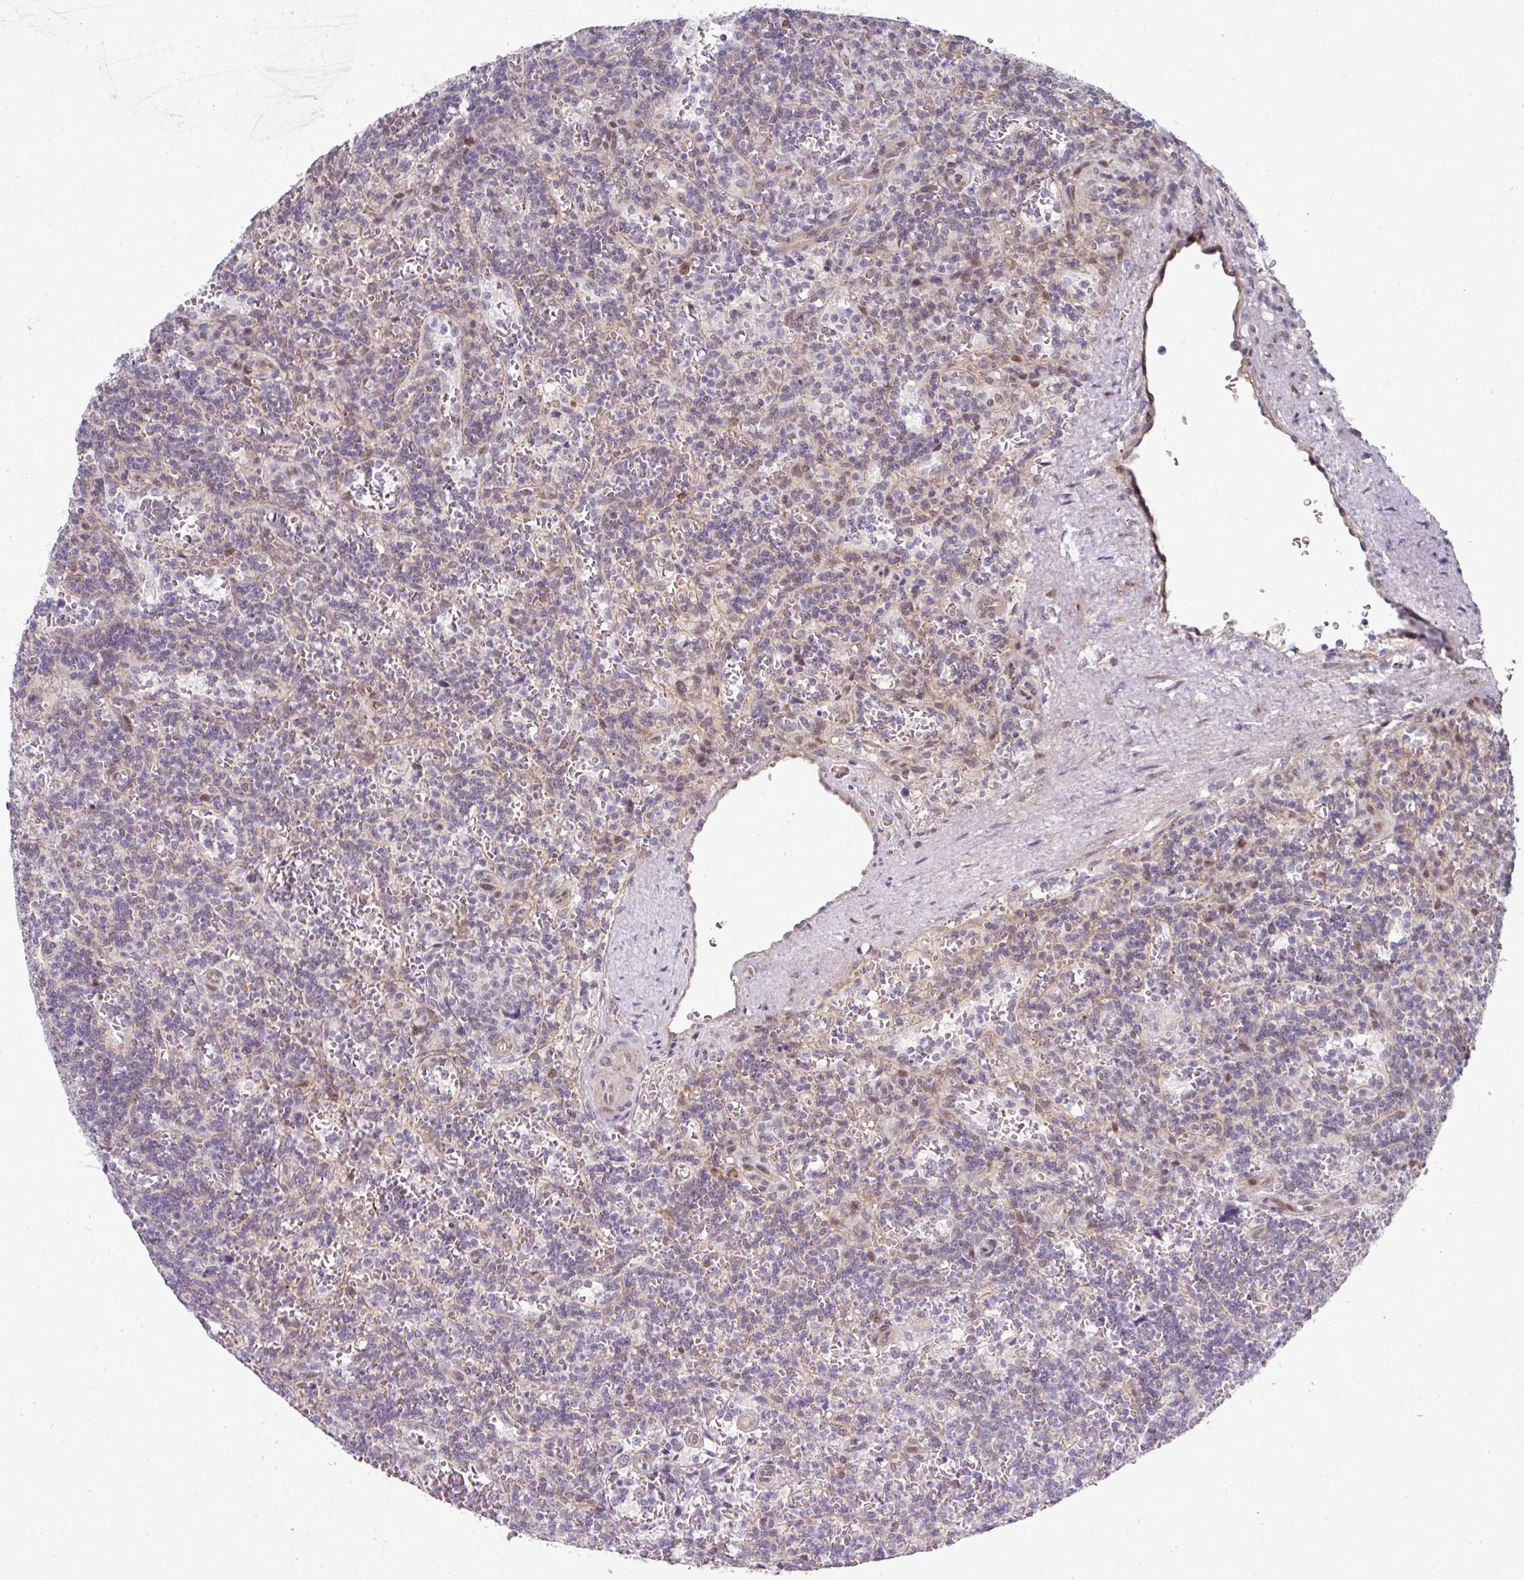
{"staining": {"intensity": "negative", "quantity": "none", "location": "none"}, "tissue": "lymphoma", "cell_type": "Tumor cells", "image_type": "cancer", "snomed": [{"axis": "morphology", "description": "Malignant lymphoma, non-Hodgkin's type, Low grade"}, {"axis": "topography", "description": "Spleen"}], "caption": "Tumor cells are negative for protein expression in human lymphoma.", "gene": "TMCC1", "patient": {"sex": "male", "age": 73}}